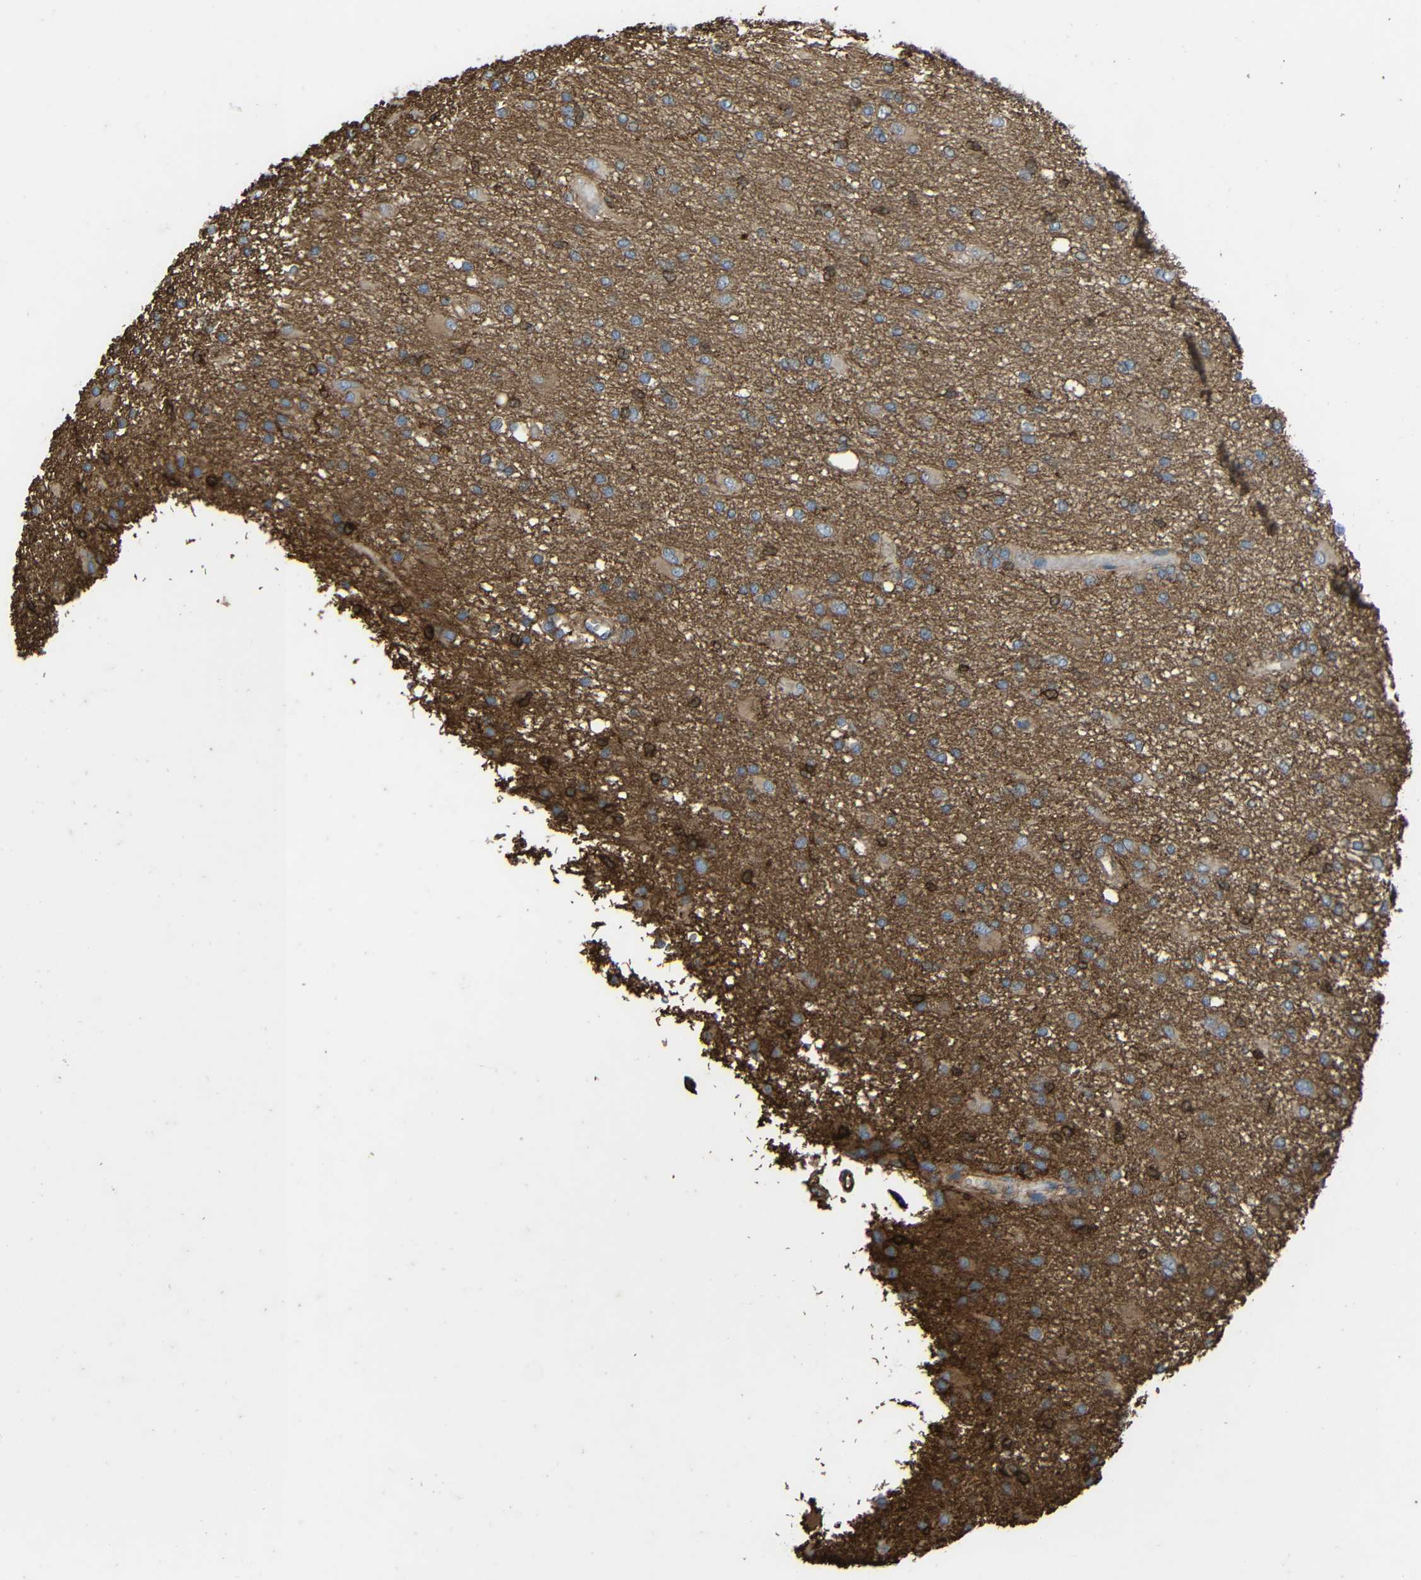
{"staining": {"intensity": "moderate", "quantity": "<25%", "location": "cytoplasmic/membranous"}, "tissue": "glioma", "cell_type": "Tumor cells", "image_type": "cancer", "snomed": [{"axis": "morphology", "description": "Glioma, malignant, High grade"}, {"axis": "topography", "description": "Brain"}], "caption": "Malignant high-grade glioma tissue shows moderate cytoplasmic/membranous positivity in about <25% of tumor cells, visualized by immunohistochemistry.", "gene": "TREM2", "patient": {"sex": "female", "age": 59}}